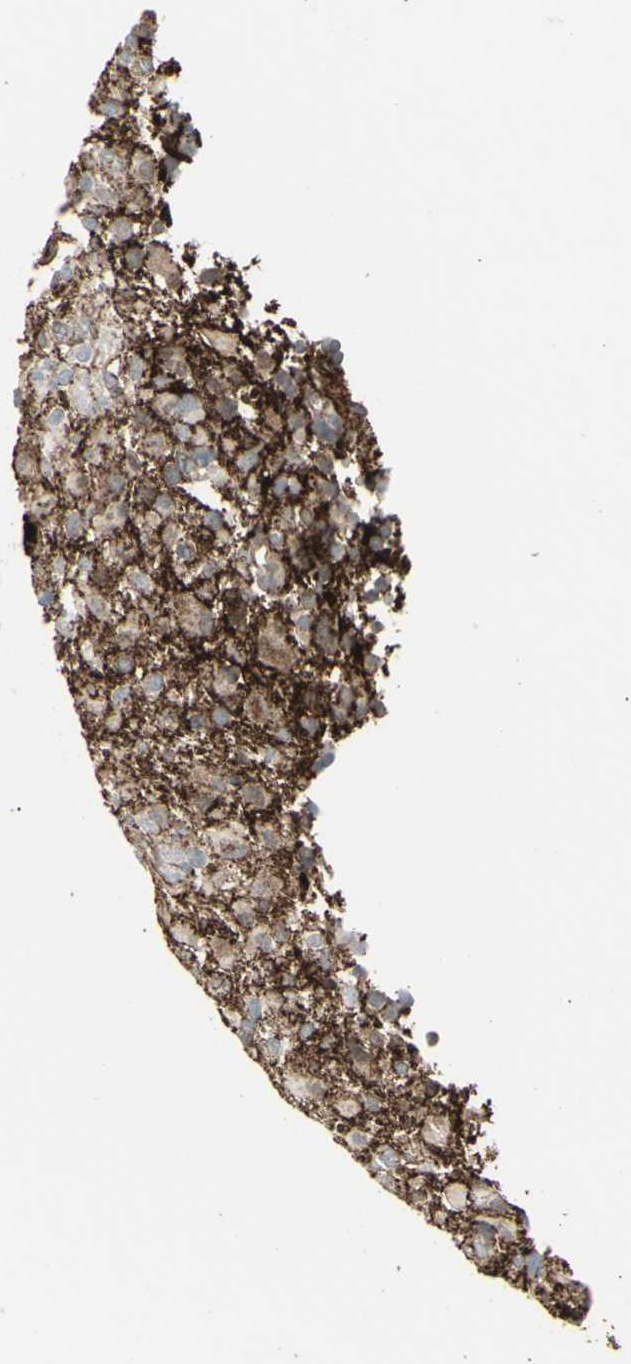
{"staining": {"intensity": "weak", "quantity": ">75%", "location": "cytoplasmic/membranous"}, "tissue": "glioma", "cell_type": "Tumor cells", "image_type": "cancer", "snomed": [{"axis": "morphology", "description": "Glioma, malignant, High grade"}, {"axis": "topography", "description": "Brain"}], "caption": "The histopathology image exhibits a brown stain indicating the presence of a protein in the cytoplasmic/membranous of tumor cells in glioma.", "gene": "GJA1", "patient": {"sex": "male", "age": 48}}